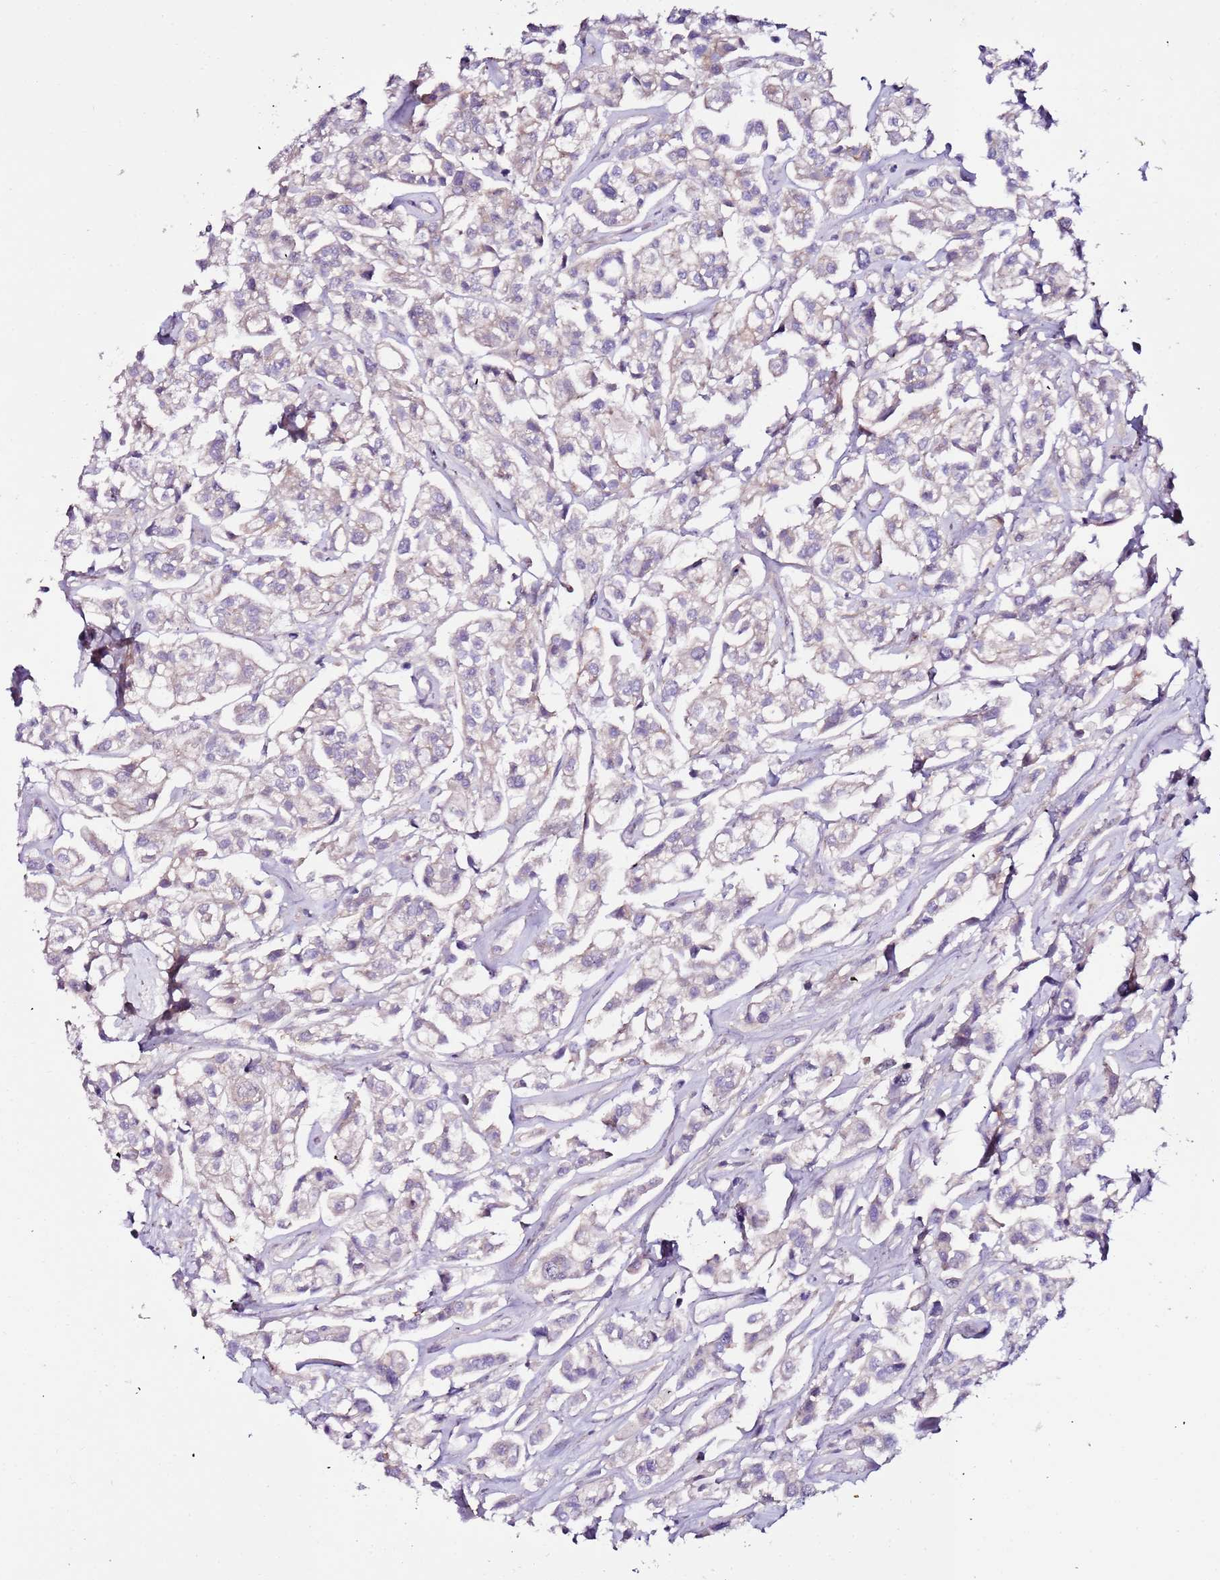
{"staining": {"intensity": "negative", "quantity": "none", "location": "none"}, "tissue": "urothelial cancer", "cell_type": "Tumor cells", "image_type": "cancer", "snomed": [{"axis": "morphology", "description": "Urothelial carcinoma, High grade"}, {"axis": "topography", "description": "Urinary bladder"}], "caption": "Immunohistochemical staining of high-grade urothelial carcinoma displays no significant expression in tumor cells.", "gene": "FLVCR1", "patient": {"sex": "male", "age": 67}}